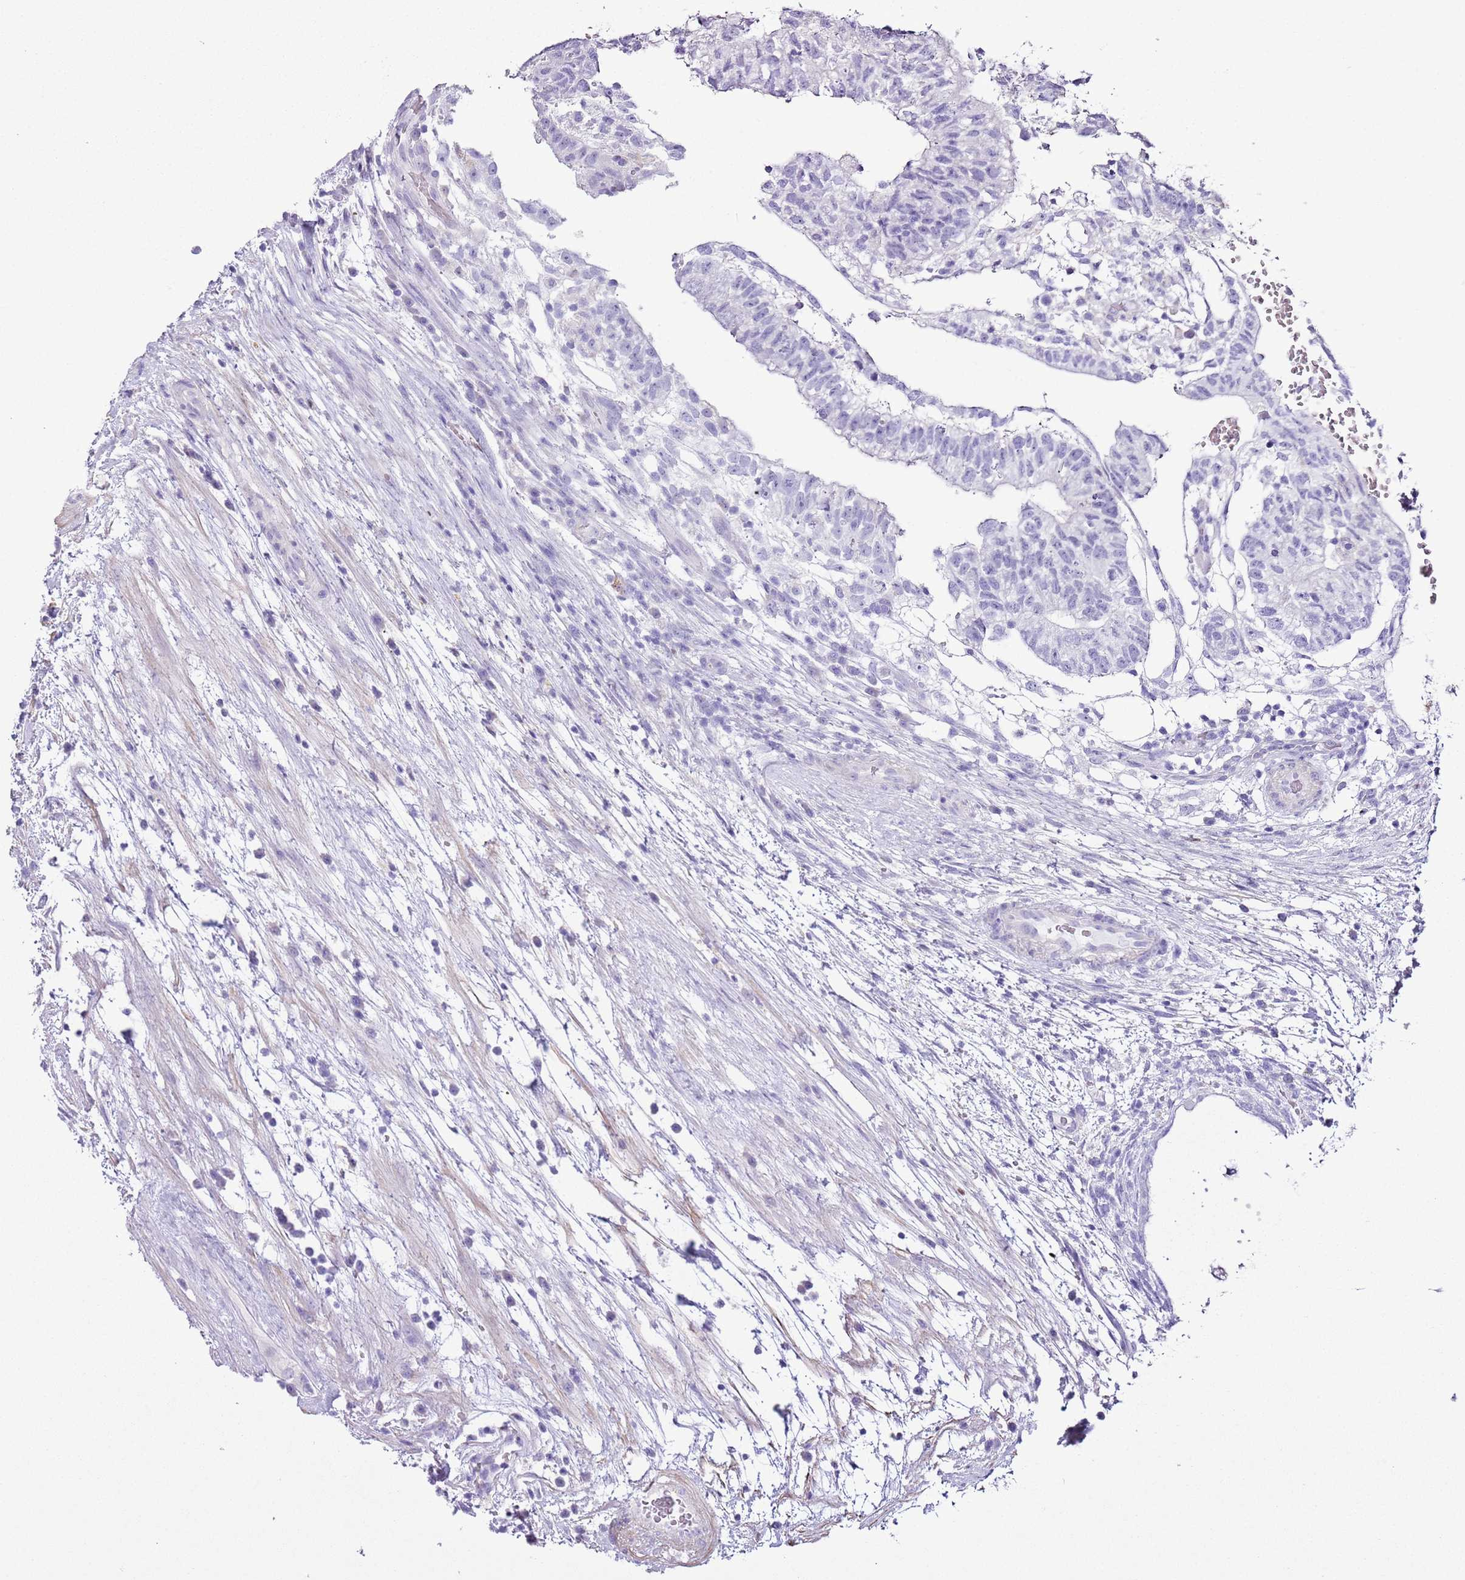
{"staining": {"intensity": "negative", "quantity": "none", "location": "none"}, "tissue": "testis cancer", "cell_type": "Tumor cells", "image_type": "cancer", "snomed": [{"axis": "morphology", "description": "Normal tissue, NOS"}, {"axis": "morphology", "description": "Carcinoma, Embryonal, NOS"}, {"axis": "topography", "description": "Testis"}], "caption": "DAB immunohistochemical staining of human testis cancer (embryonal carcinoma) shows no significant positivity in tumor cells. (Immunohistochemistry, brightfield microscopy, high magnification).", "gene": "SLC7A14", "patient": {"sex": "male", "age": 32}}